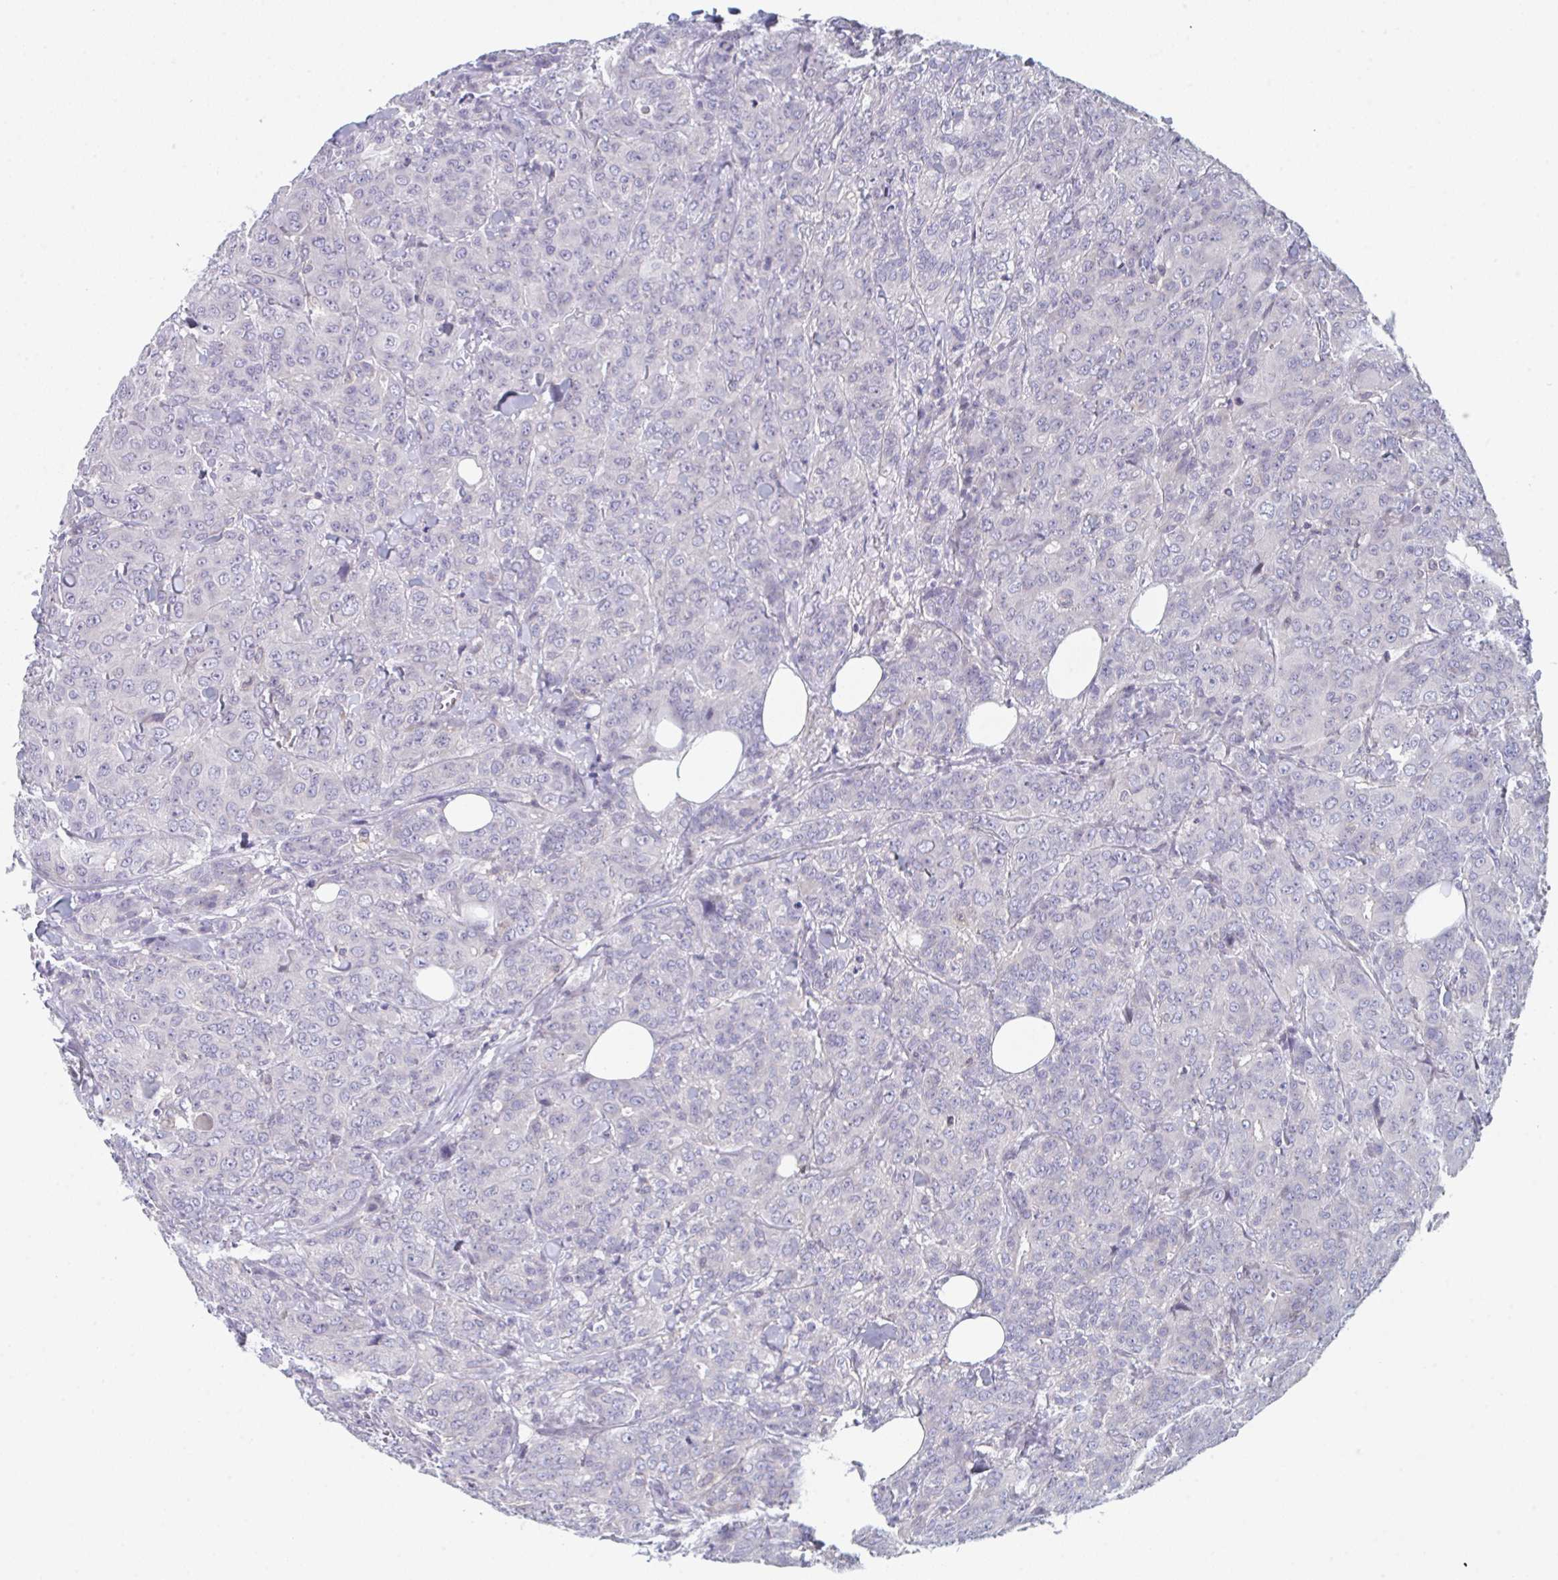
{"staining": {"intensity": "negative", "quantity": "none", "location": "none"}, "tissue": "breast cancer", "cell_type": "Tumor cells", "image_type": "cancer", "snomed": [{"axis": "morphology", "description": "Normal tissue, NOS"}, {"axis": "morphology", "description": "Duct carcinoma"}, {"axis": "topography", "description": "Breast"}], "caption": "Breast cancer (intraductal carcinoma) stained for a protein using immunohistochemistry (IHC) reveals no expression tumor cells.", "gene": "PTPRD", "patient": {"sex": "female", "age": 43}}